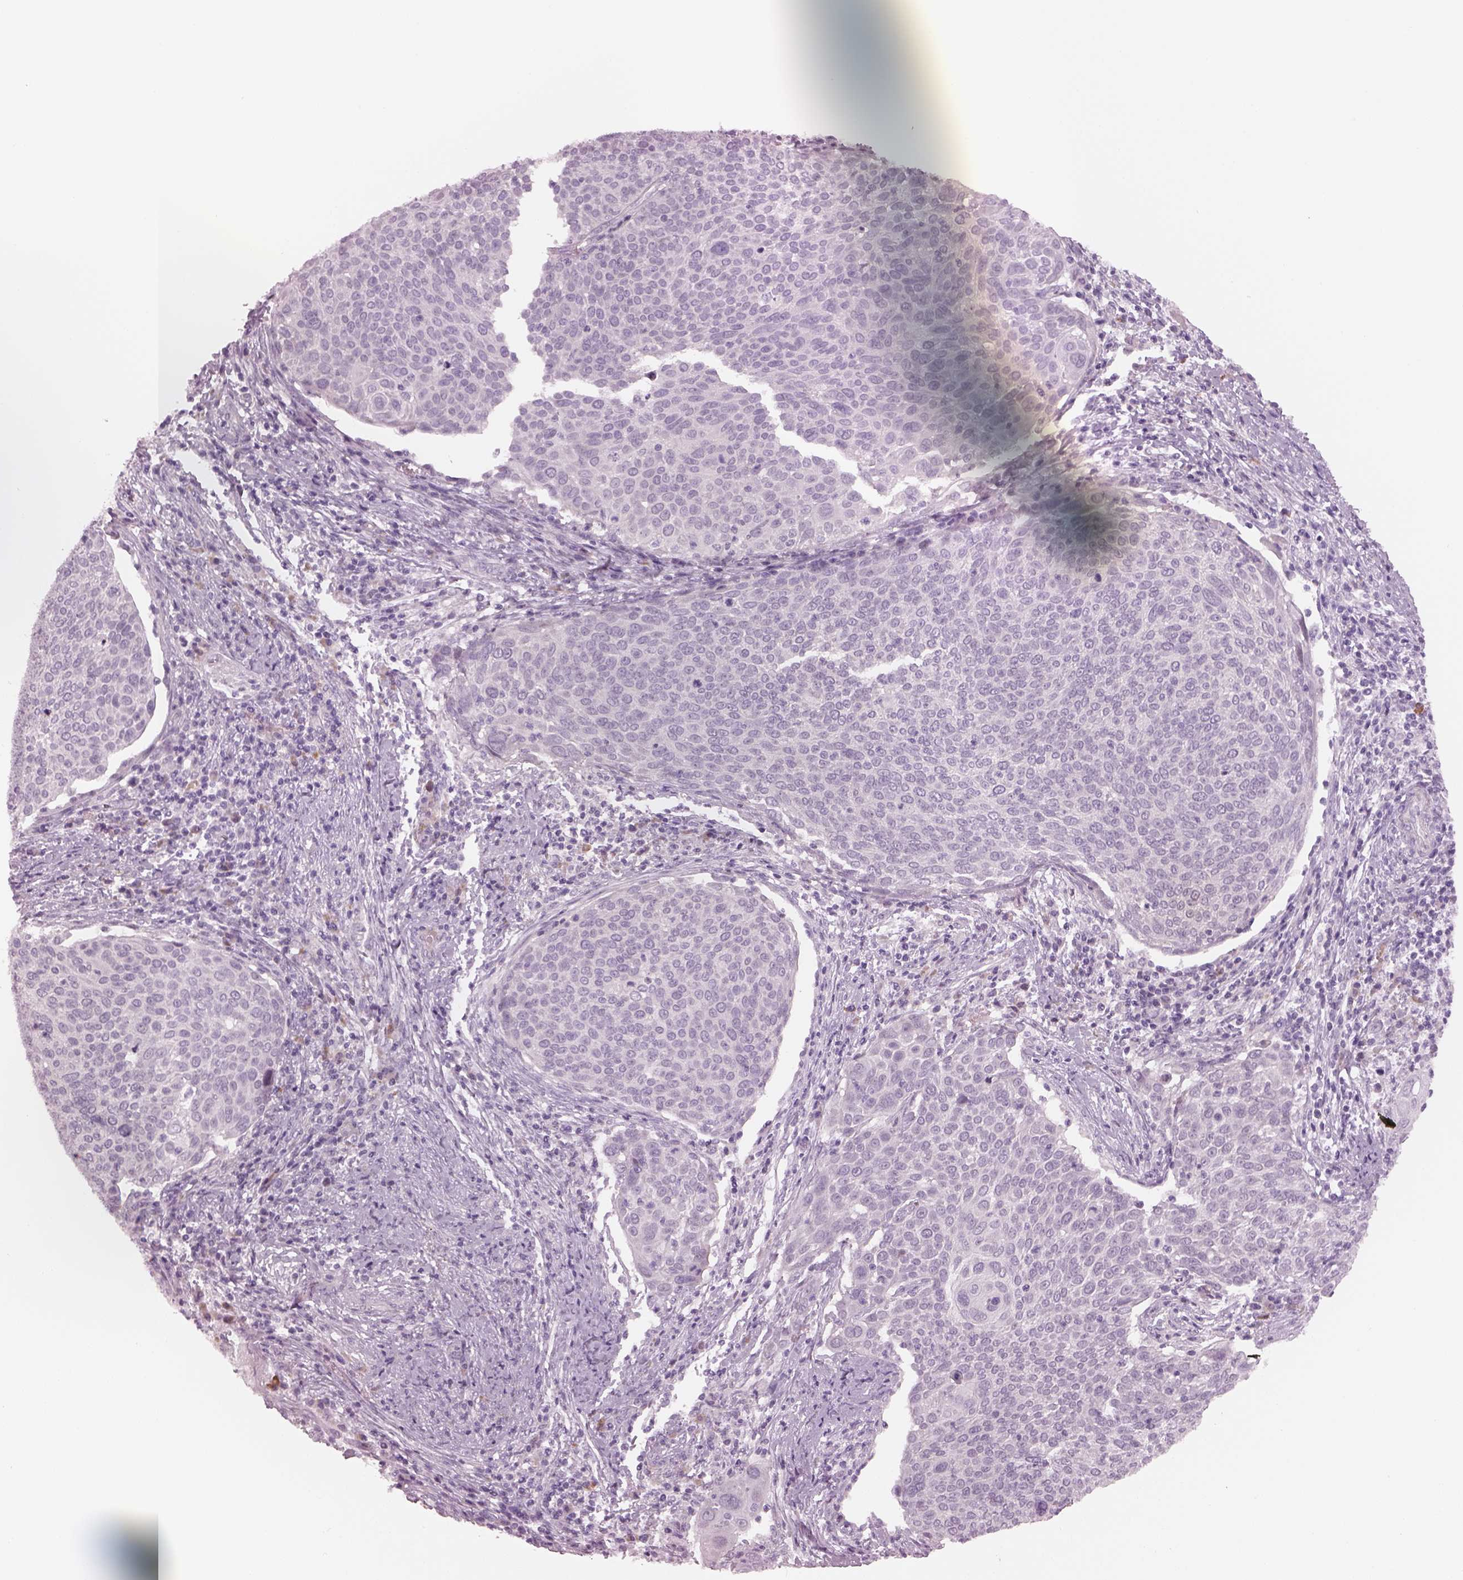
{"staining": {"intensity": "negative", "quantity": "none", "location": "none"}, "tissue": "cervical cancer", "cell_type": "Tumor cells", "image_type": "cancer", "snomed": [{"axis": "morphology", "description": "Squamous cell carcinoma, NOS"}, {"axis": "topography", "description": "Cervix"}], "caption": "This is an immunohistochemistry (IHC) micrograph of human cervical cancer (squamous cell carcinoma). There is no expression in tumor cells.", "gene": "CYLC1", "patient": {"sex": "female", "age": 39}}